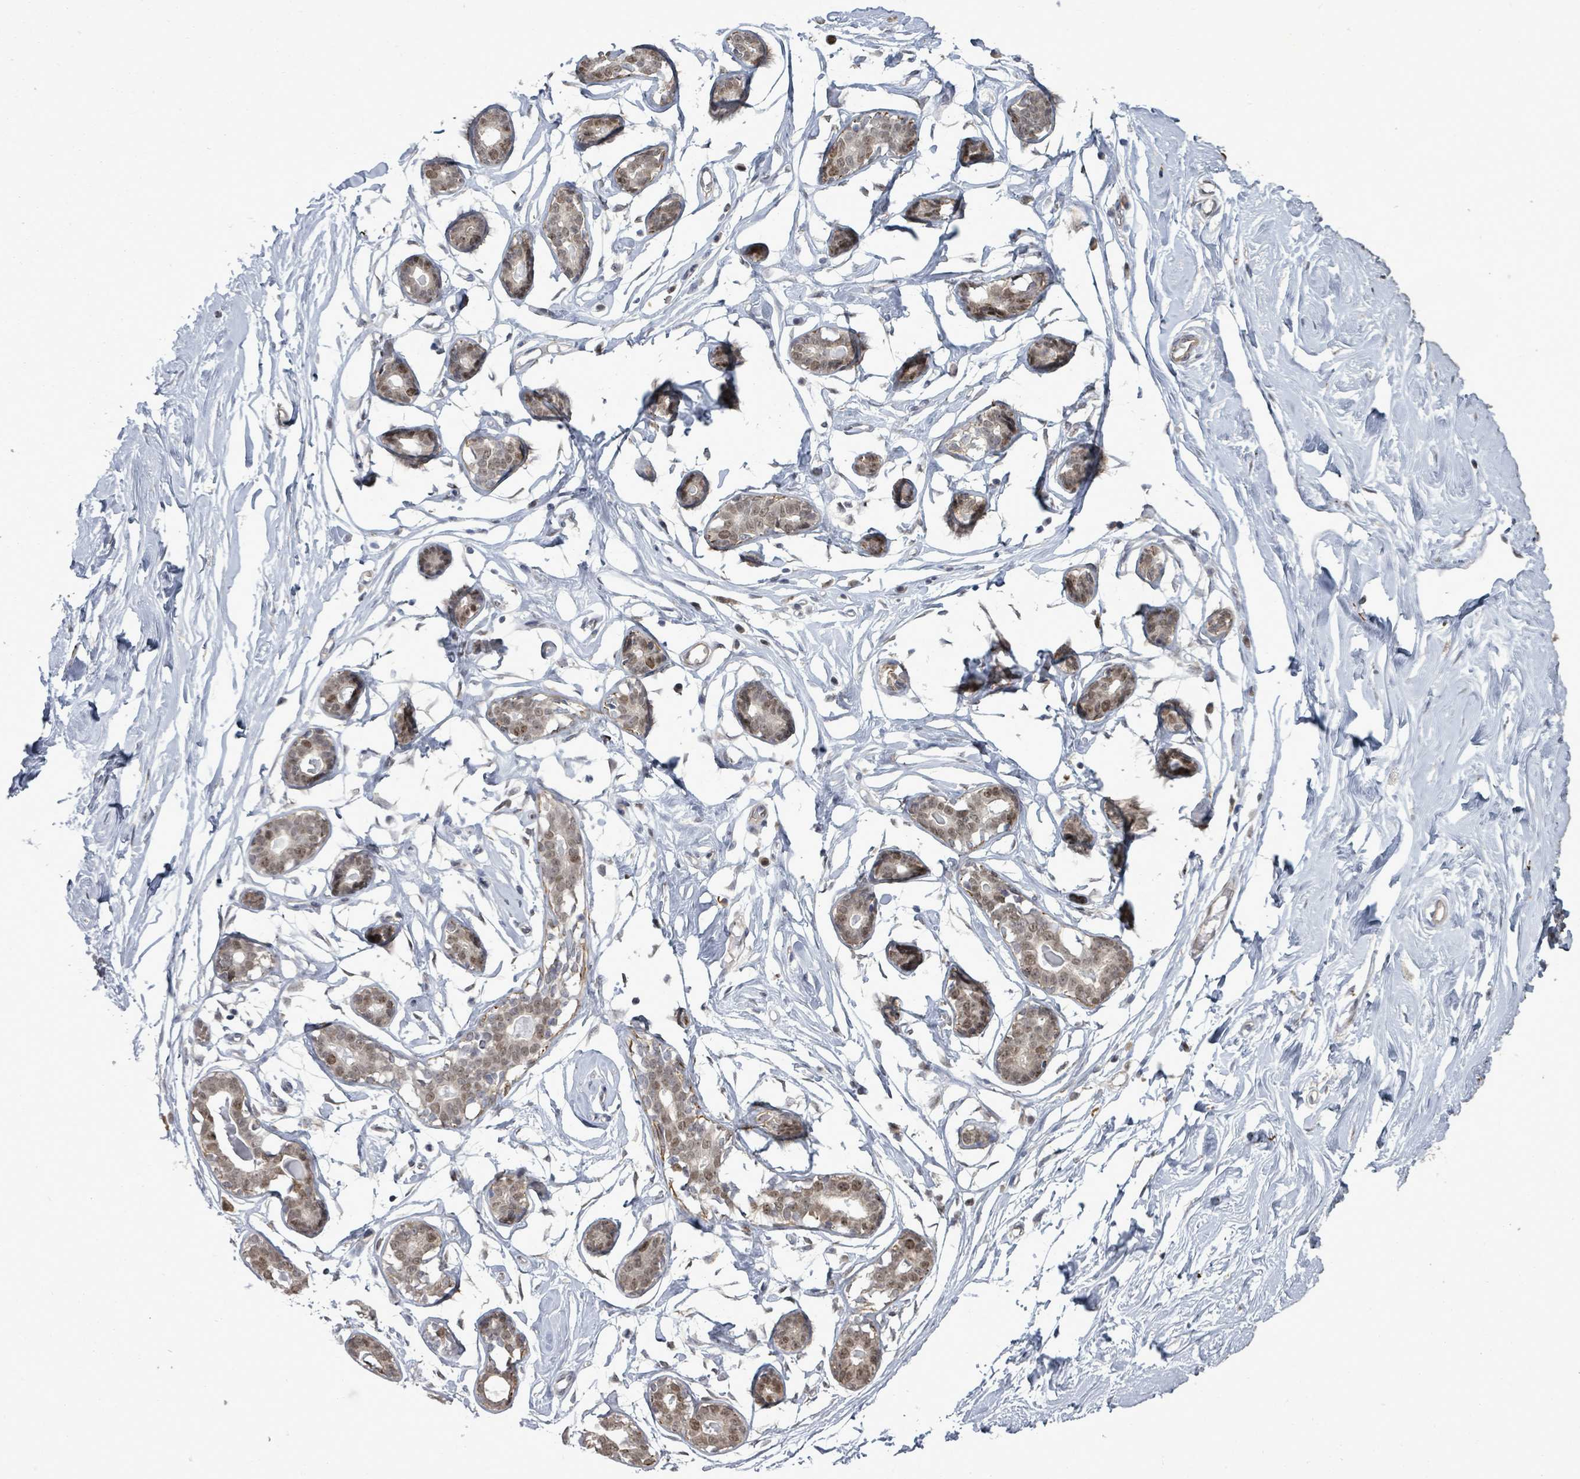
{"staining": {"intensity": "negative", "quantity": "none", "location": "none"}, "tissue": "breast", "cell_type": "Adipocytes", "image_type": "normal", "snomed": [{"axis": "morphology", "description": "Normal tissue, NOS"}, {"axis": "morphology", "description": "Adenoma, NOS"}, {"axis": "topography", "description": "Breast"}], "caption": "Immunohistochemistry (IHC) micrograph of unremarkable breast: breast stained with DAB (3,3'-diaminobenzidine) reveals no significant protein expression in adipocytes.", "gene": "PAPSS1", "patient": {"sex": "female", "age": 23}}